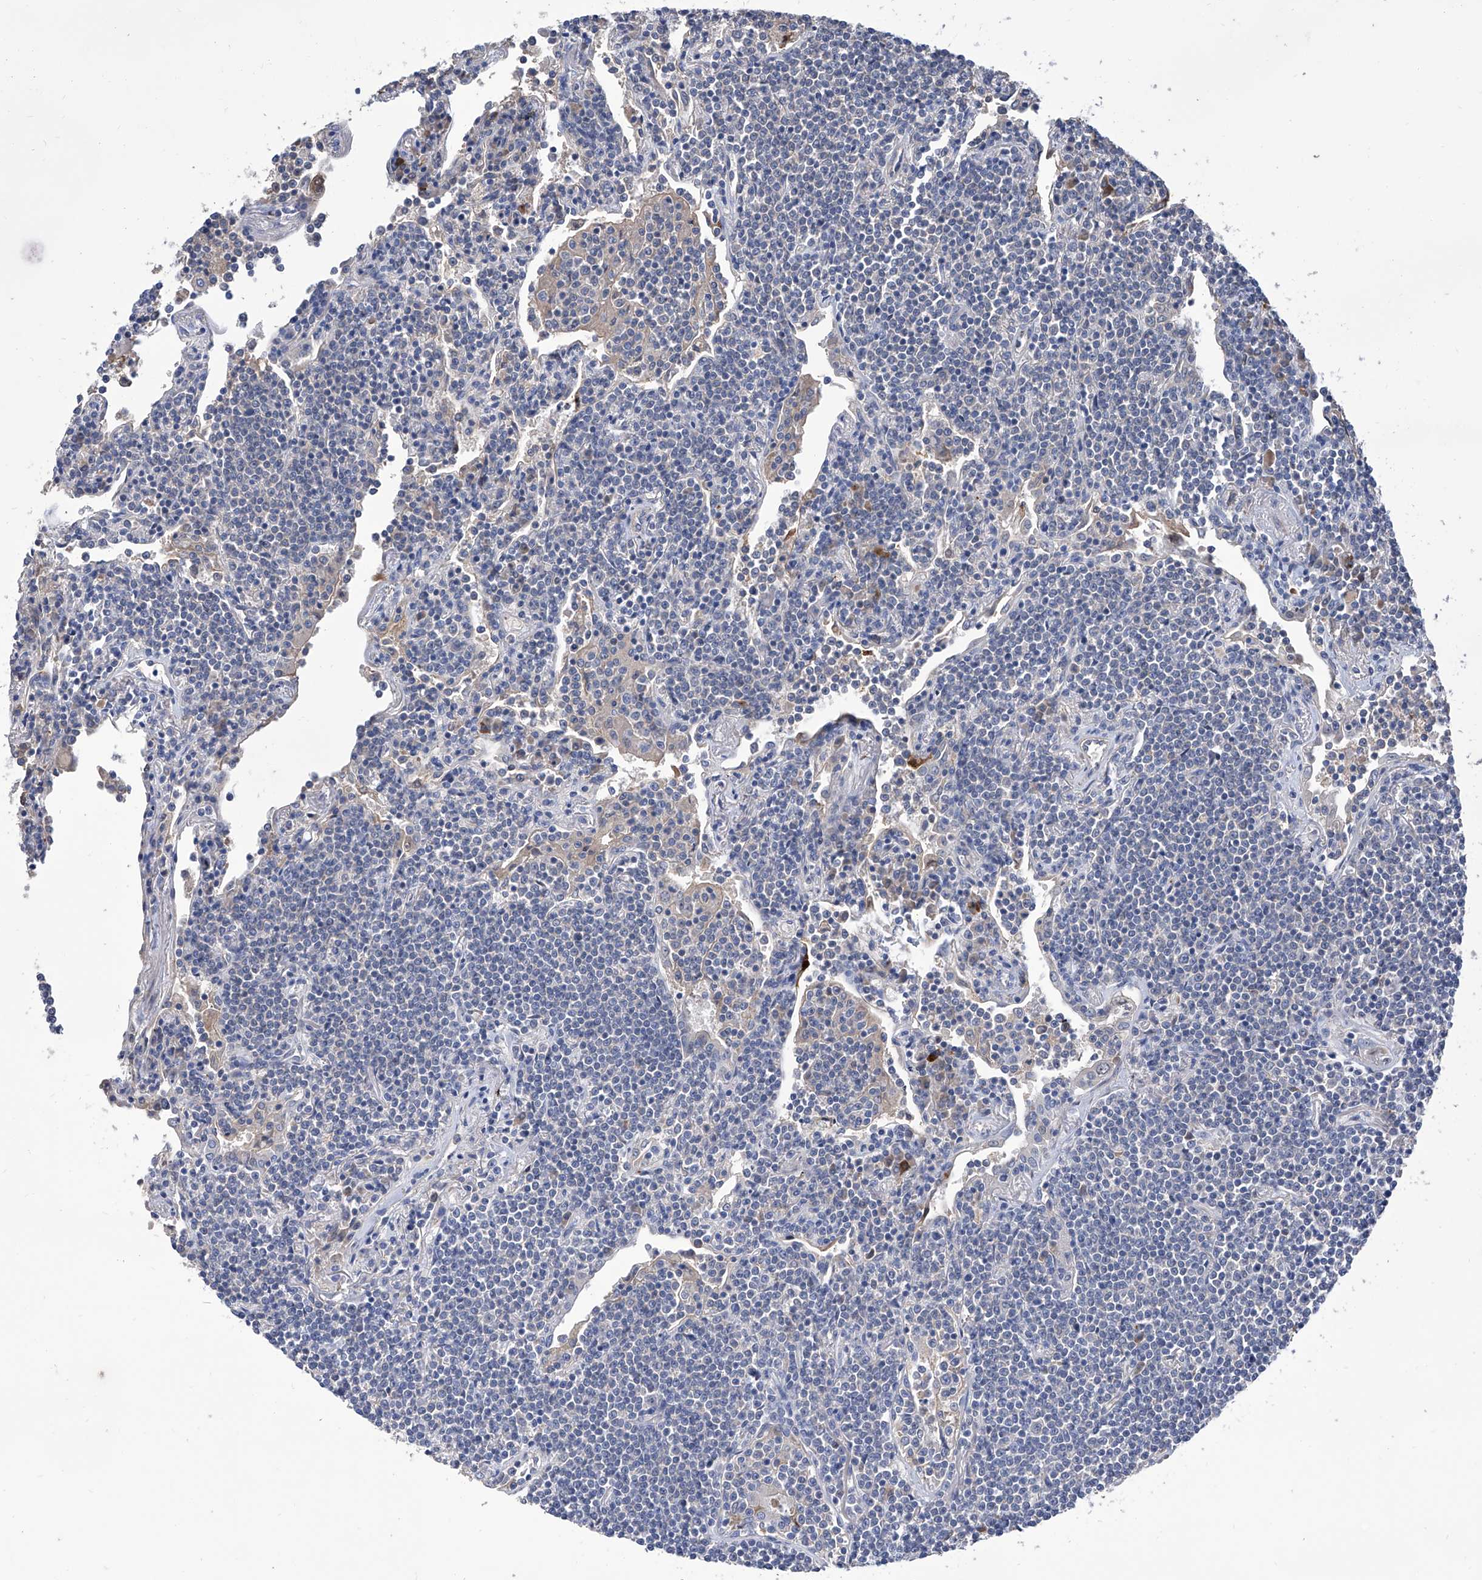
{"staining": {"intensity": "negative", "quantity": "none", "location": "none"}, "tissue": "lymphoma", "cell_type": "Tumor cells", "image_type": "cancer", "snomed": [{"axis": "morphology", "description": "Malignant lymphoma, non-Hodgkin's type, Low grade"}, {"axis": "topography", "description": "Lung"}], "caption": "An IHC photomicrograph of lymphoma is shown. There is no staining in tumor cells of lymphoma.", "gene": "GPT", "patient": {"sex": "female", "age": 71}}